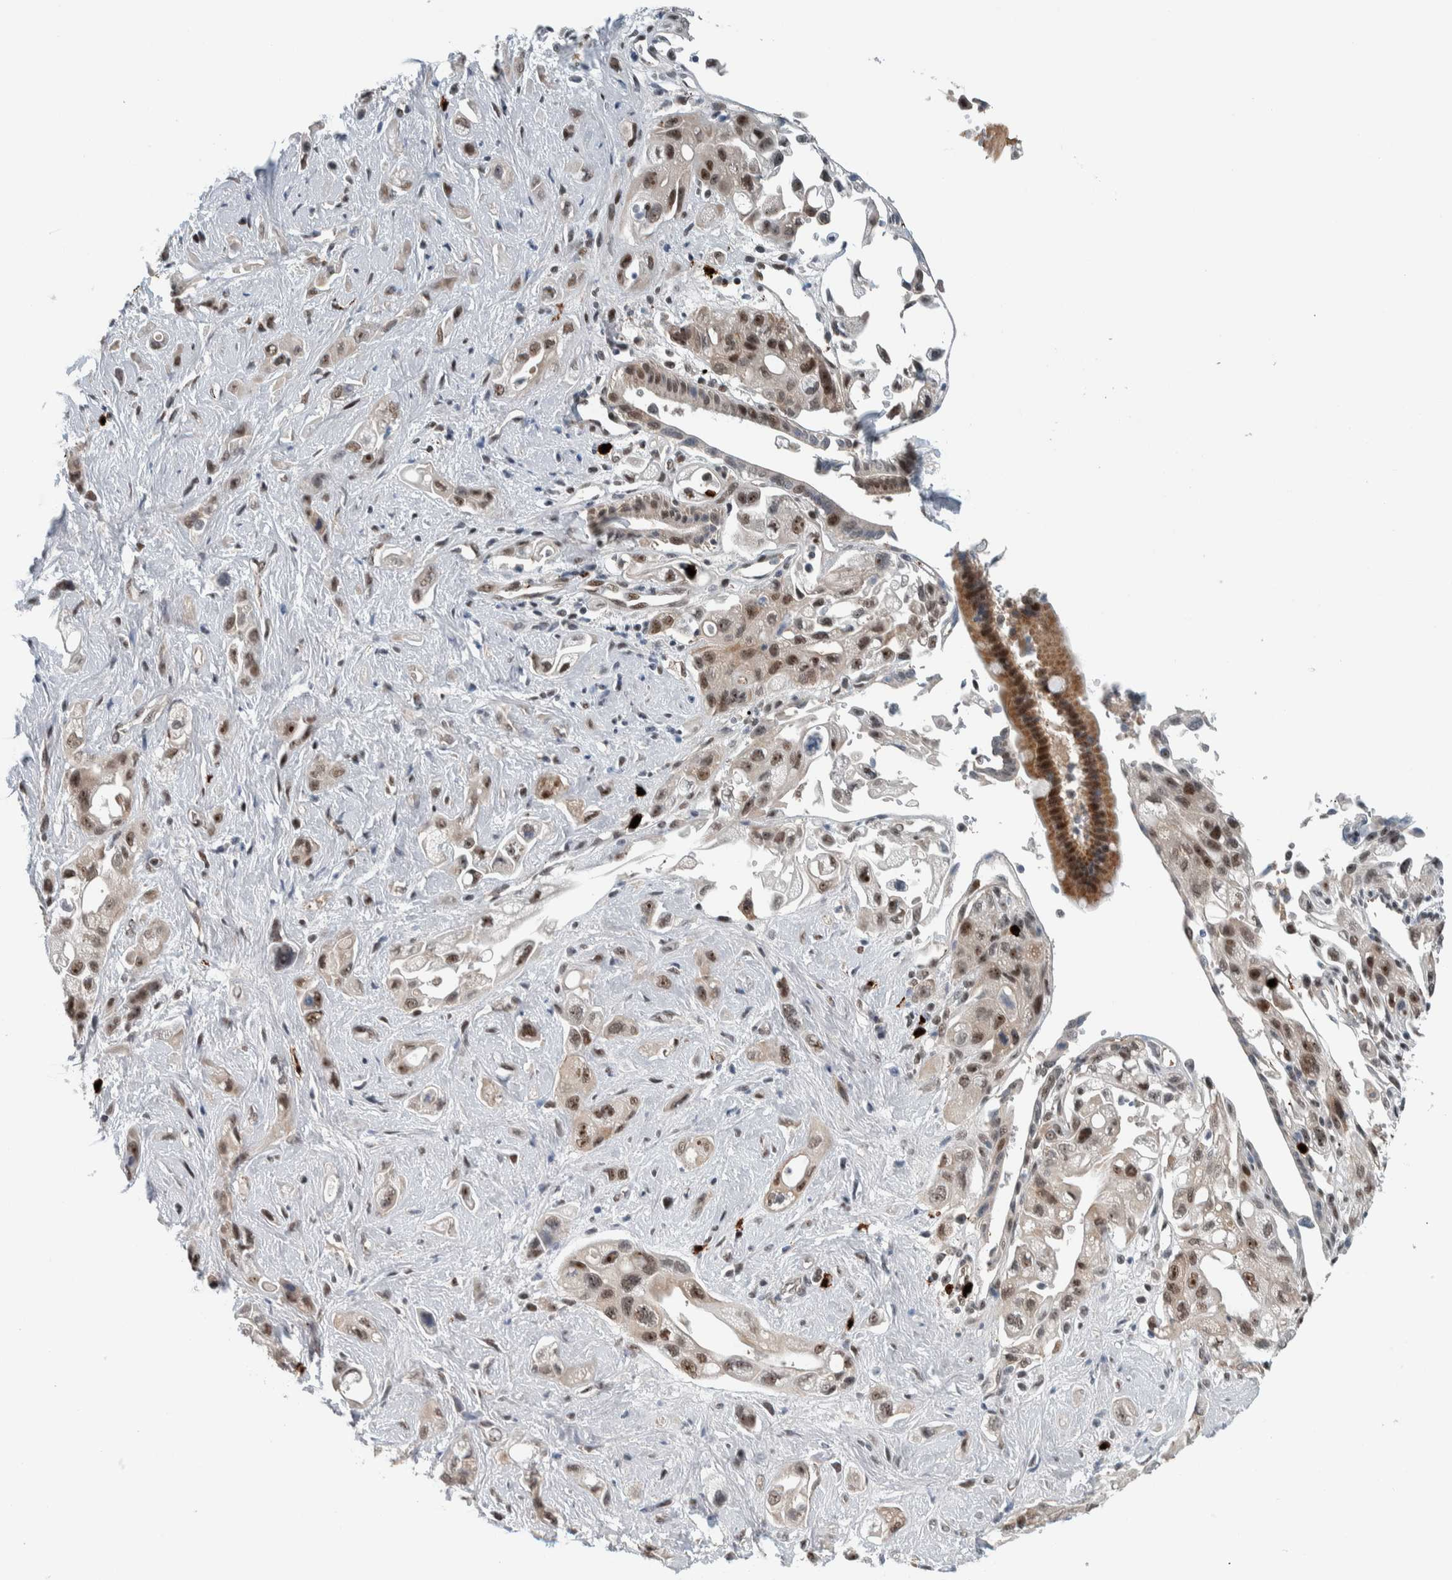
{"staining": {"intensity": "moderate", "quantity": ">75%", "location": "nuclear"}, "tissue": "pancreatic cancer", "cell_type": "Tumor cells", "image_type": "cancer", "snomed": [{"axis": "morphology", "description": "Adenocarcinoma, NOS"}, {"axis": "topography", "description": "Pancreas"}], "caption": "IHC (DAB) staining of human pancreatic cancer (adenocarcinoma) exhibits moderate nuclear protein expression in about >75% of tumor cells.", "gene": "ZFP91", "patient": {"sex": "female", "age": 66}}